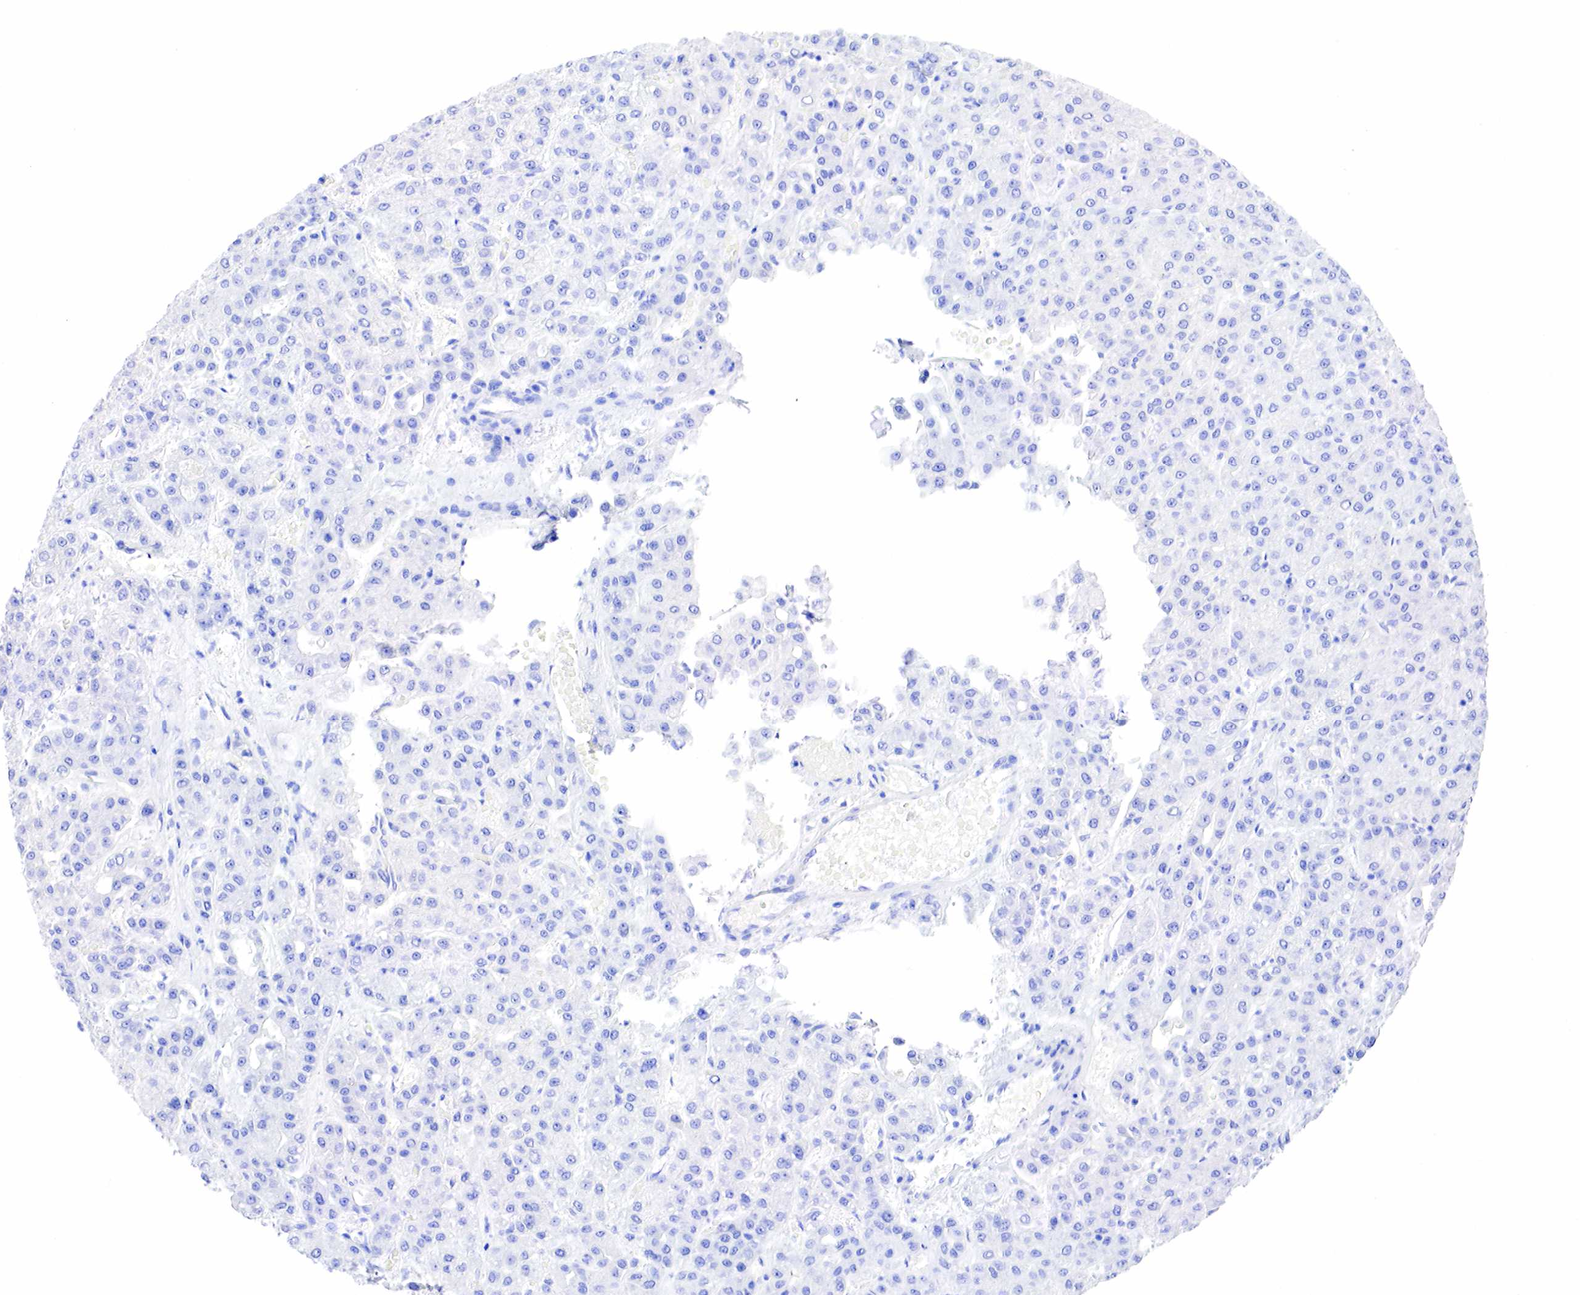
{"staining": {"intensity": "negative", "quantity": "none", "location": "none"}, "tissue": "liver cancer", "cell_type": "Tumor cells", "image_type": "cancer", "snomed": [{"axis": "morphology", "description": "Carcinoma, Hepatocellular, NOS"}, {"axis": "topography", "description": "Liver"}], "caption": "Image shows no protein staining in tumor cells of liver hepatocellular carcinoma tissue.", "gene": "KLK3", "patient": {"sex": "male", "age": 69}}